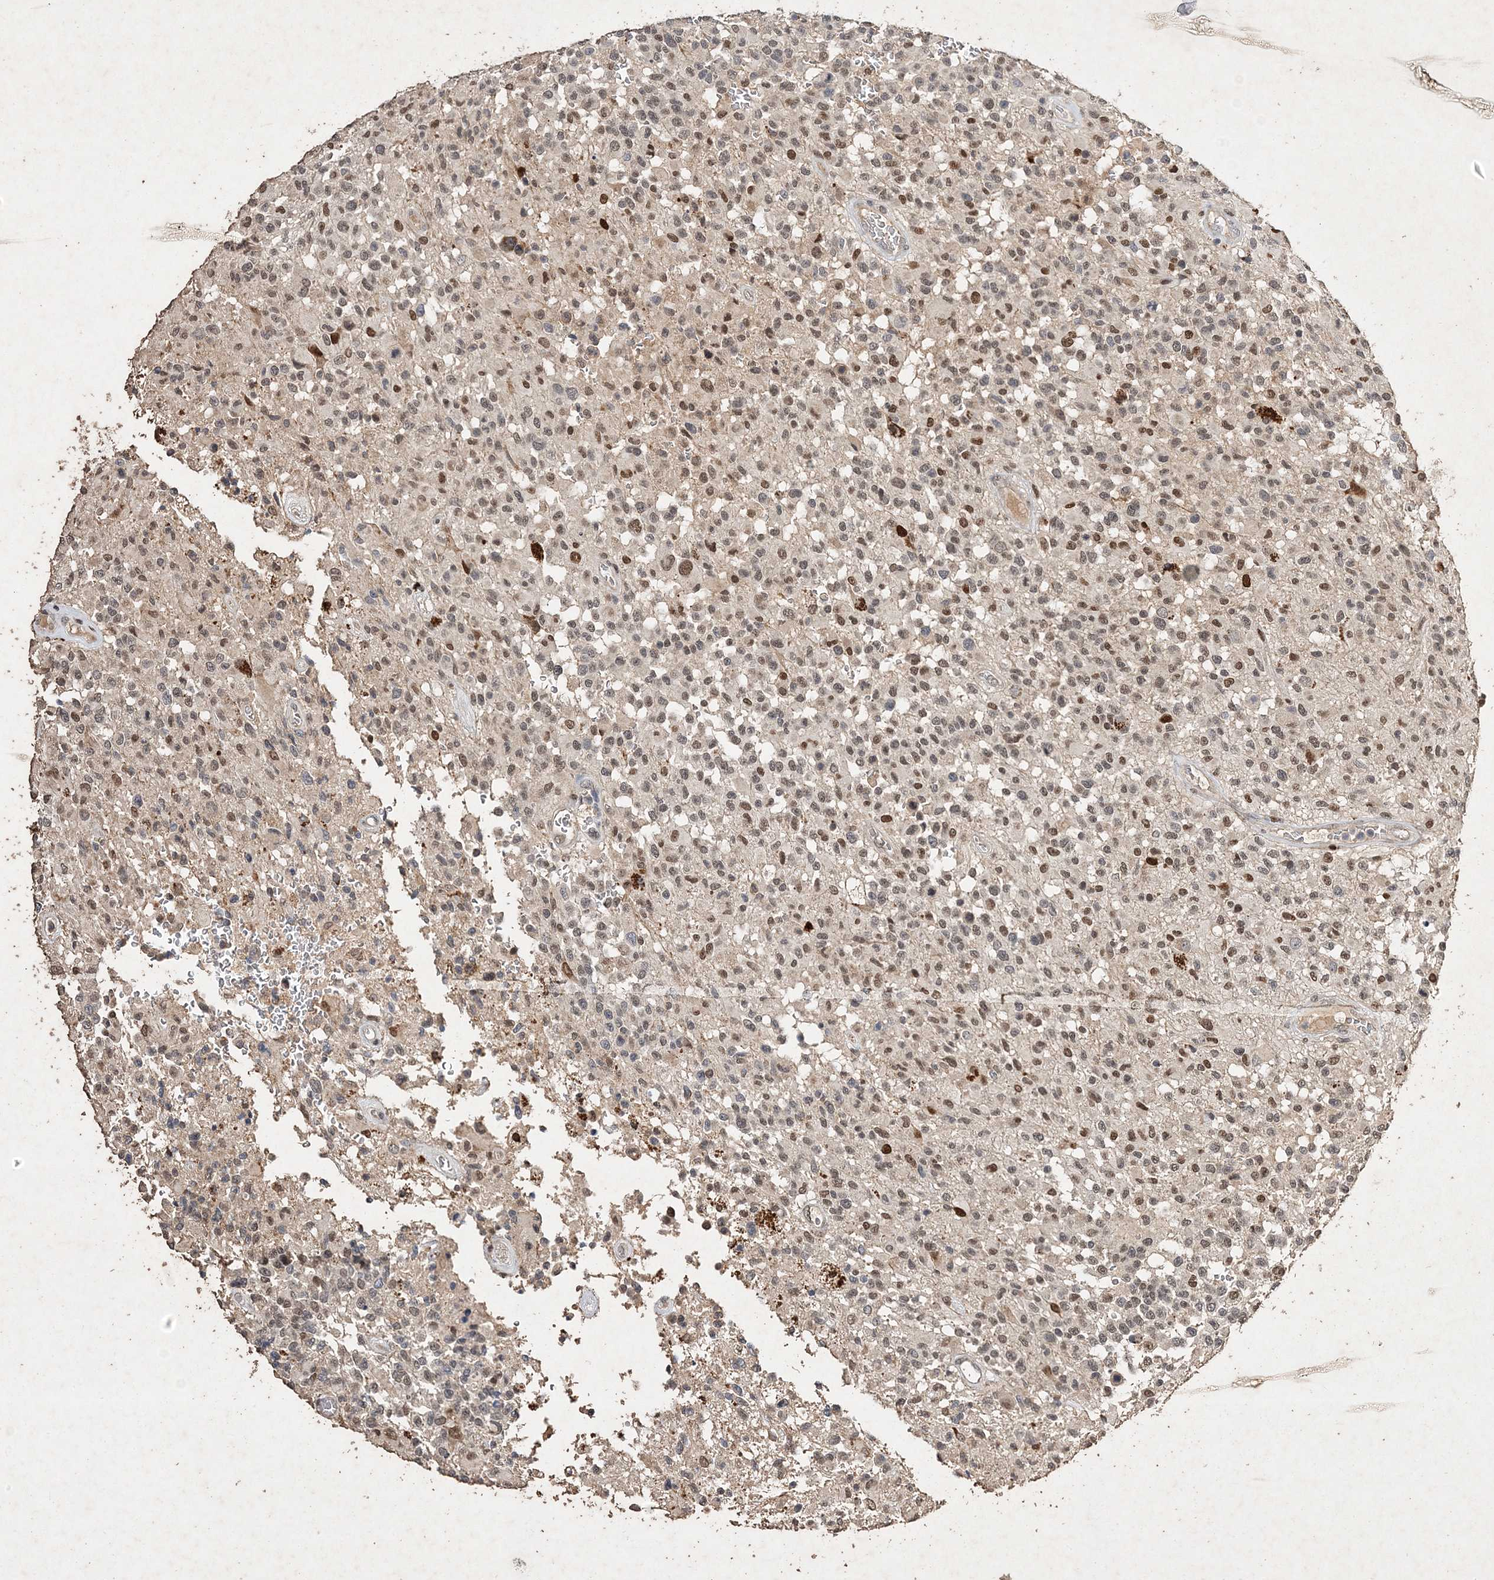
{"staining": {"intensity": "moderate", "quantity": ">75%", "location": "nuclear"}, "tissue": "glioma", "cell_type": "Tumor cells", "image_type": "cancer", "snomed": [{"axis": "morphology", "description": "Glioma, malignant, High grade"}, {"axis": "morphology", "description": "Glioblastoma, NOS"}, {"axis": "topography", "description": "Brain"}], "caption": "Immunohistochemical staining of glioblastoma shows moderate nuclear protein positivity in about >75% of tumor cells.", "gene": "C3orf38", "patient": {"sex": "male", "age": 60}}